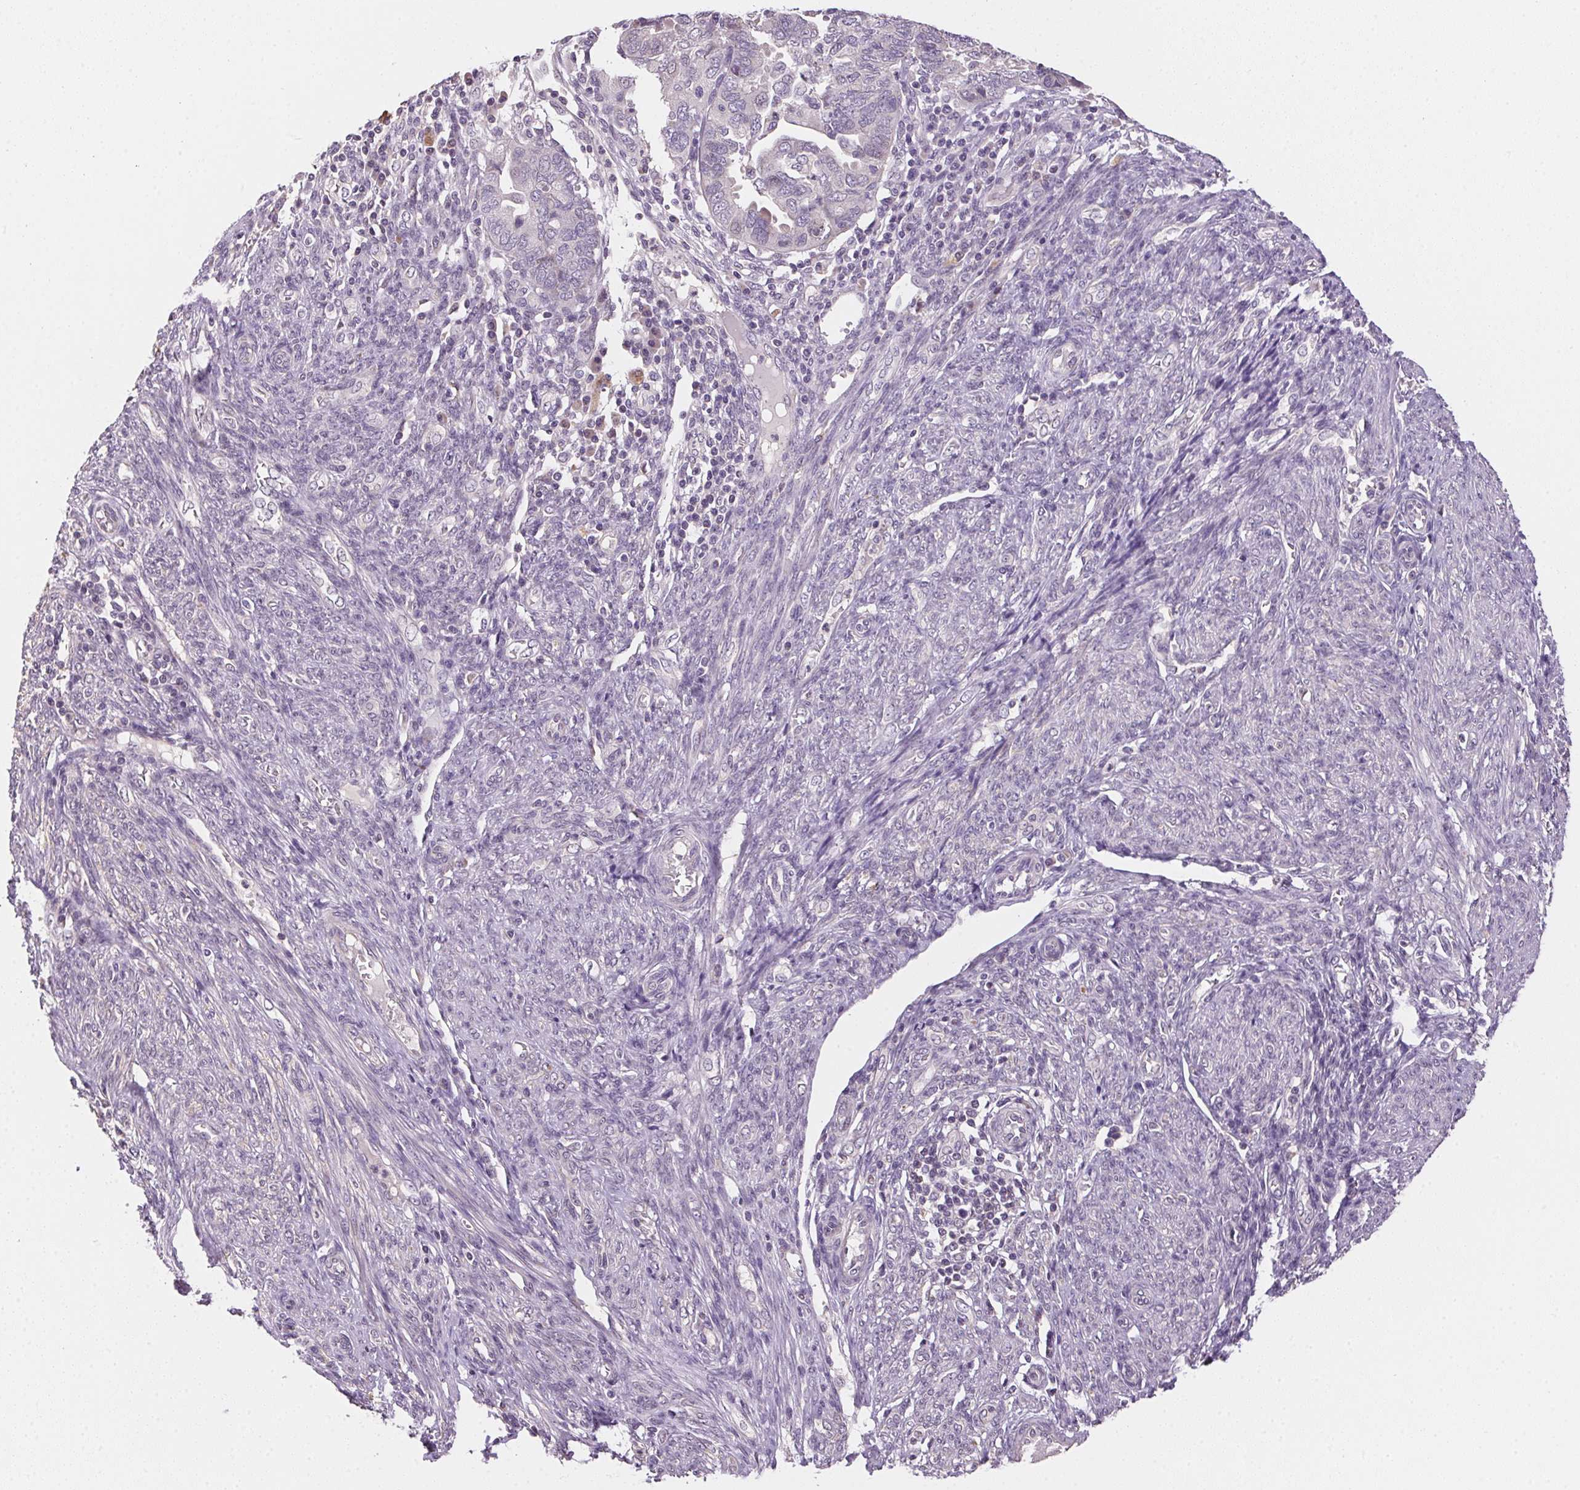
{"staining": {"intensity": "negative", "quantity": "none", "location": "none"}, "tissue": "endometrial cancer", "cell_type": "Tumor cells", "image_type": "cancer", "snomed": [{"axis": "morphology", "description": "Adenocarcinoma, NOS"}, {"axis": "topography", "description": "Endometrium"}], "caption": "This is an IHC photomicrograph of human endometrial cancer. There is no positivity in tumor cells.", "gene": "ALDH8A1", "patient": {"sex": "female", "age": 79}}